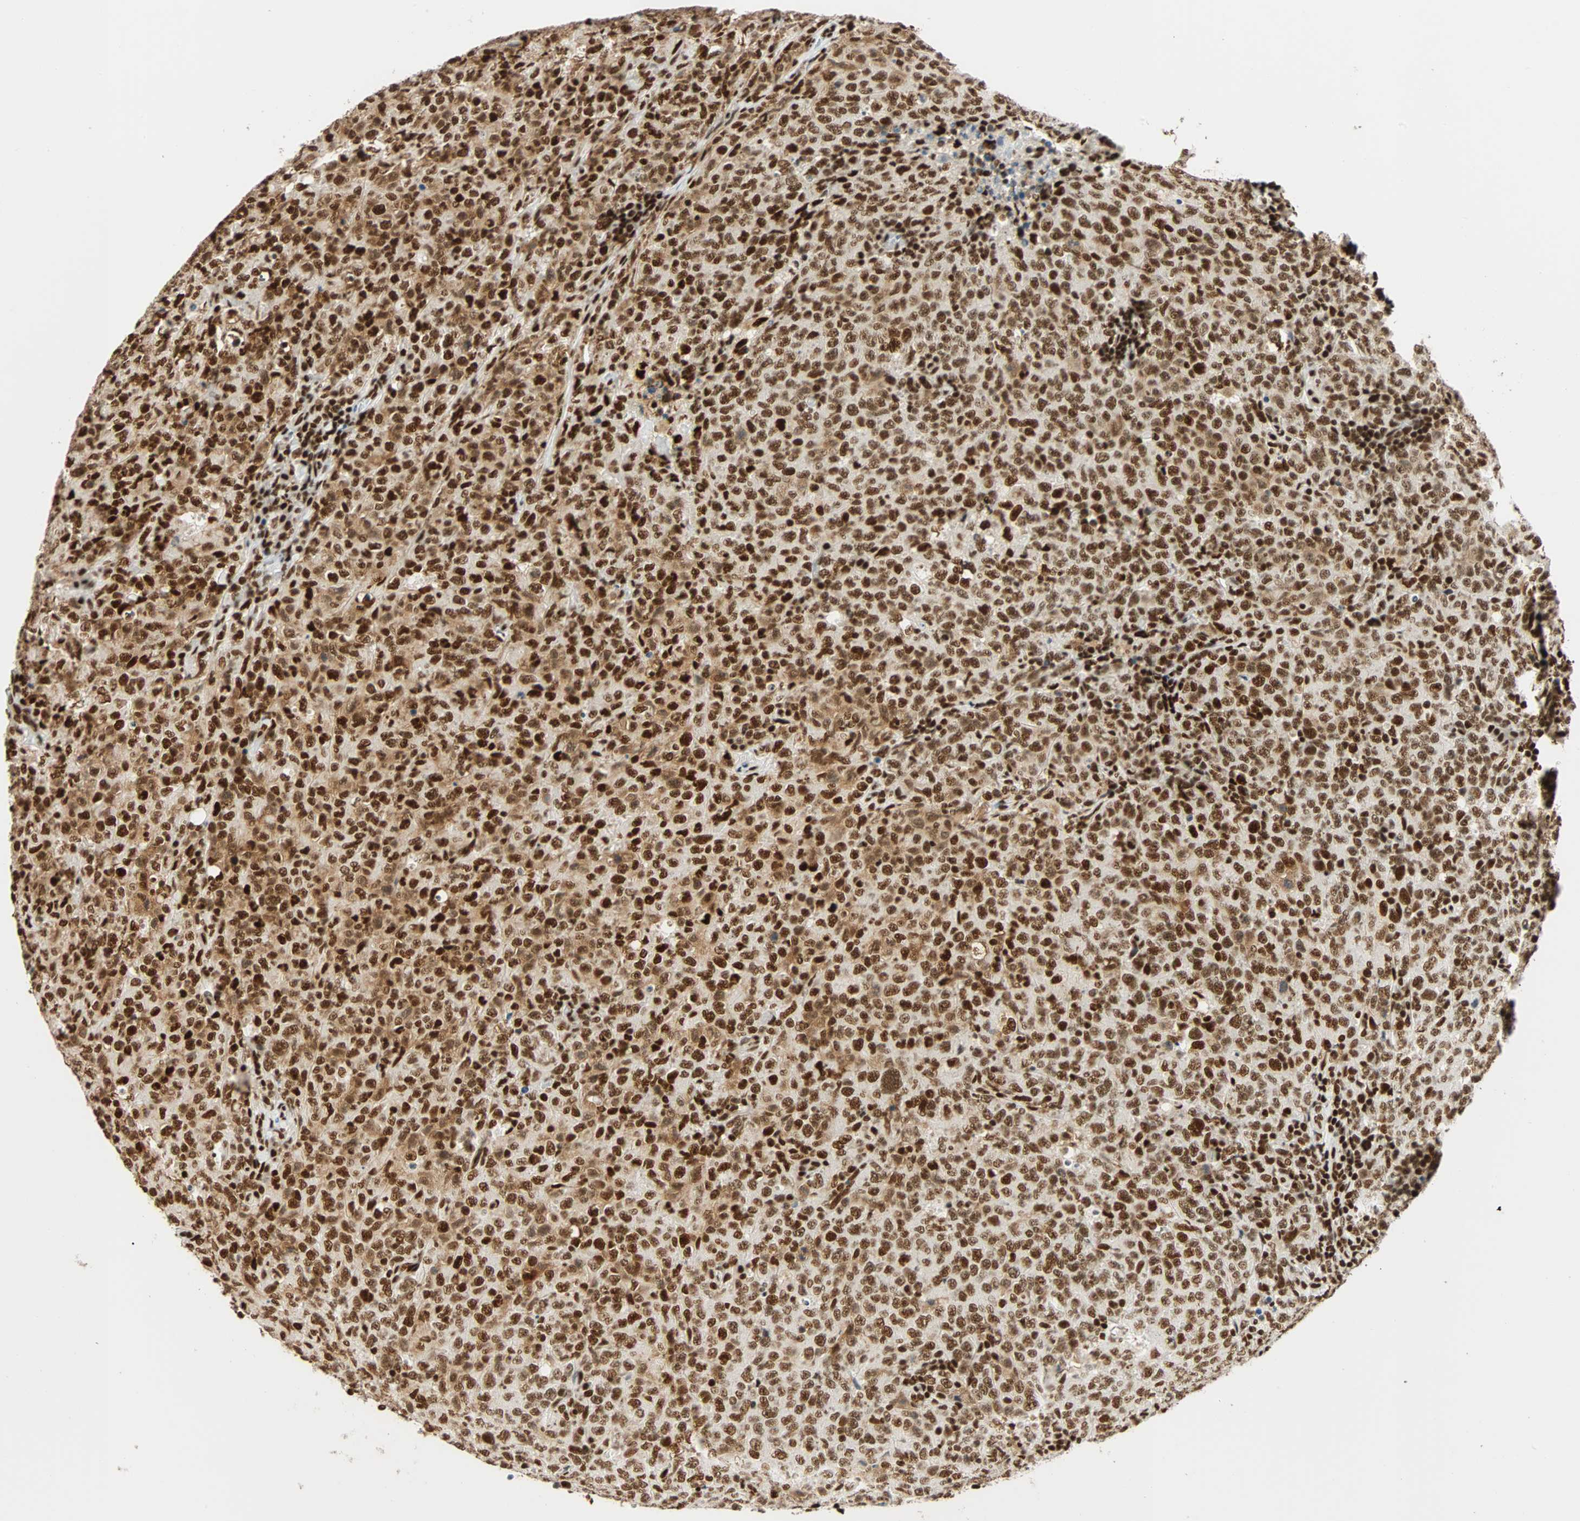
{"staining": {"intensity": "strong", "quantity": ">75%", "location": "cytoplasmic/membranous,nuclear"}, "tissue": "lymphoma", "cell_type": "Tumor cells", "image_type": "cancer", "snomed": [{"axis": "morphology", "description": "Malignant lymphoma, non-Hodgkin's type, High grade"}, {"axis": "topography", "description": "Tonsil"}], "caption": "Immunohistochemical staining of human lymphoma reveals high levels of strong cytoplasmic/membranous and nuclear expression in approximately >75% of tumor cells.", "gene": "CDK12", "patient": {"sex": "female", "age": 36}}